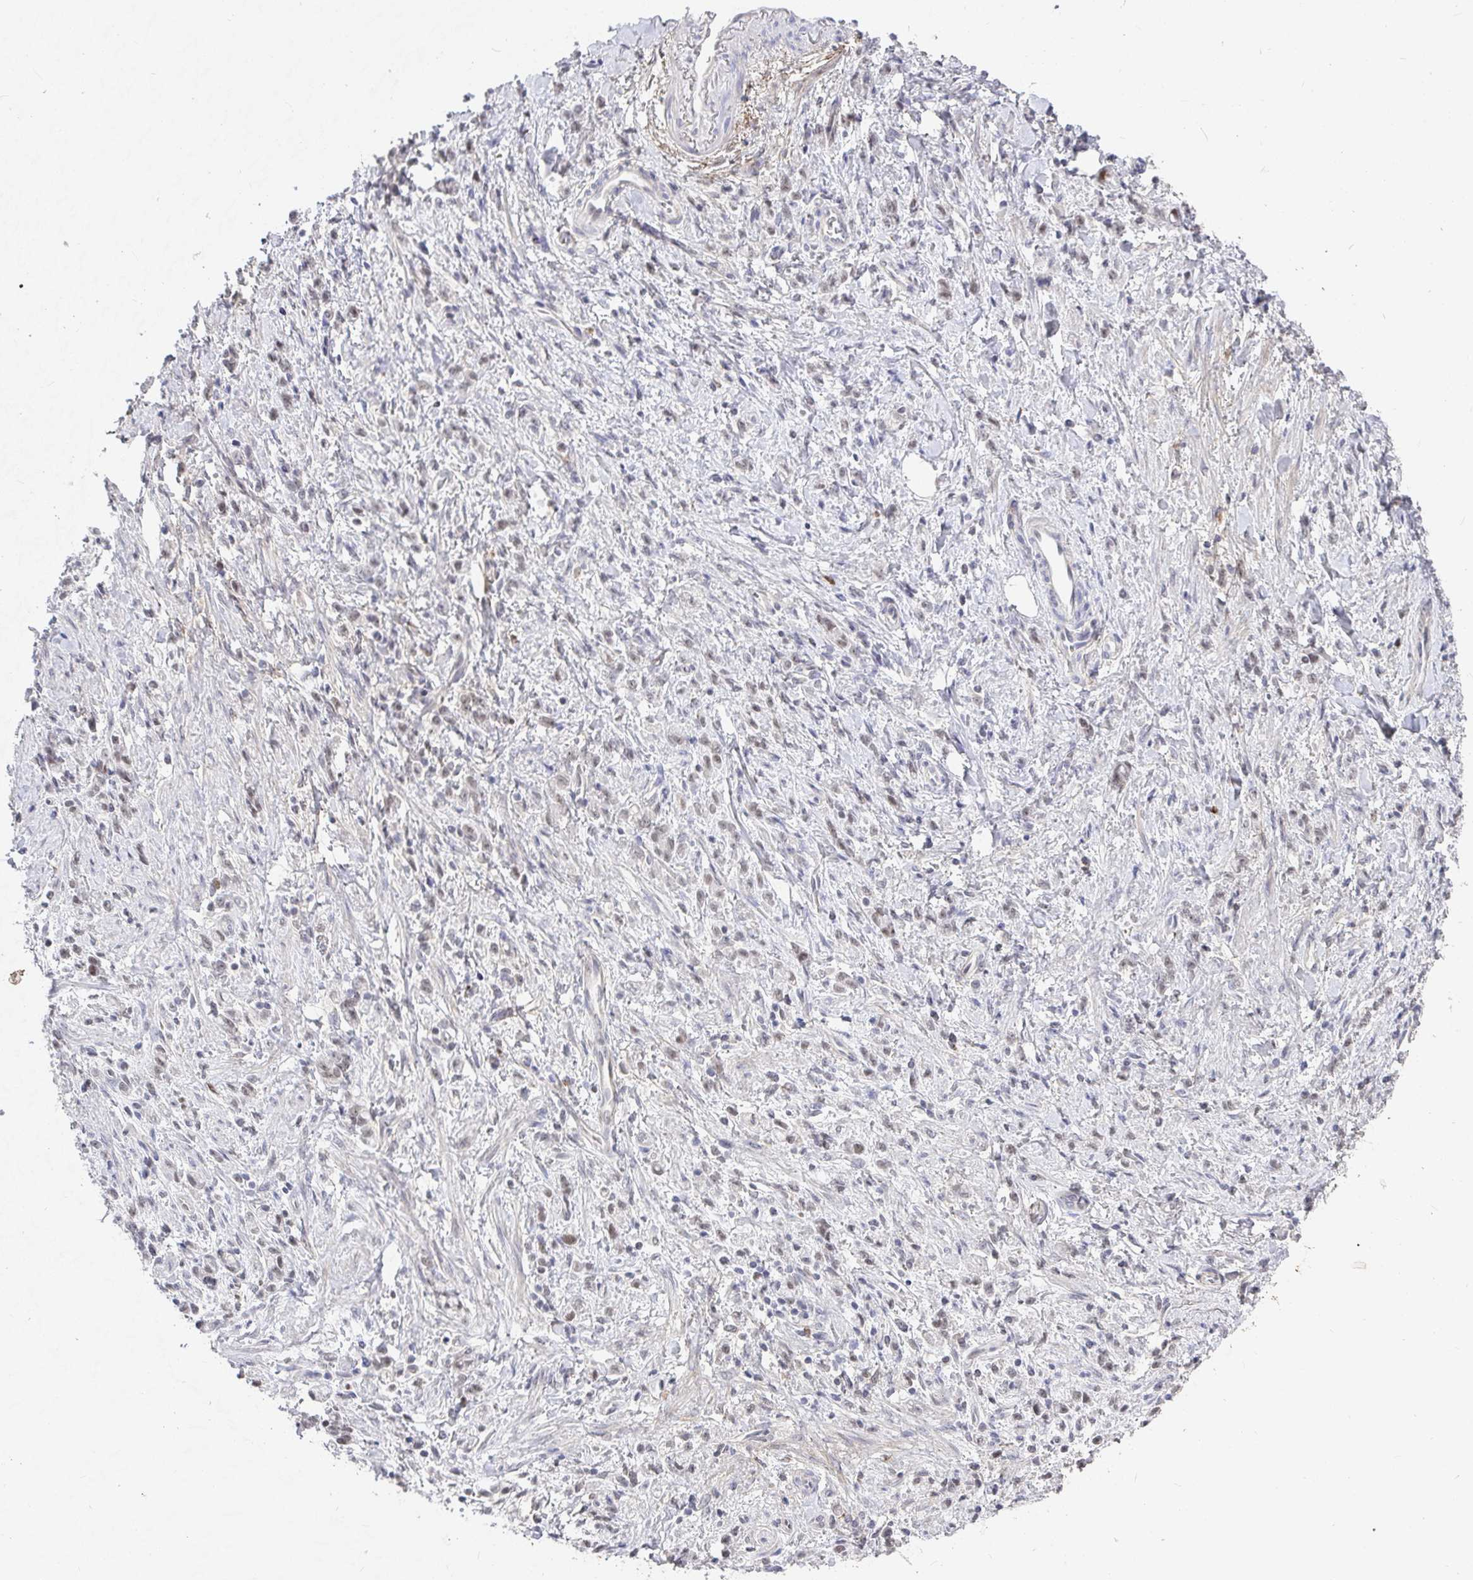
{"staining": {"intensity": "weak", "quantity": "<25%", "location": "nuclear"}, "tissue": "stomach cancer", "cell_type": "Tumor cells", "image_type": "cancer", "snomed": [{"axis": "morphology", "description": "Adenocarcinoma, NOS"}, {"axis": "topography", "description": "Stomach"}], "caption": "This micrograph is of adenocarcinoma (stomach) stained with immunohistochemistry (IHC) to label a protein in brown with the nuclei are counter-stained blue. There is no staining in tumor cells.", "gene": "RCOR1", "patient": {"sex": "male", "age": 77}}